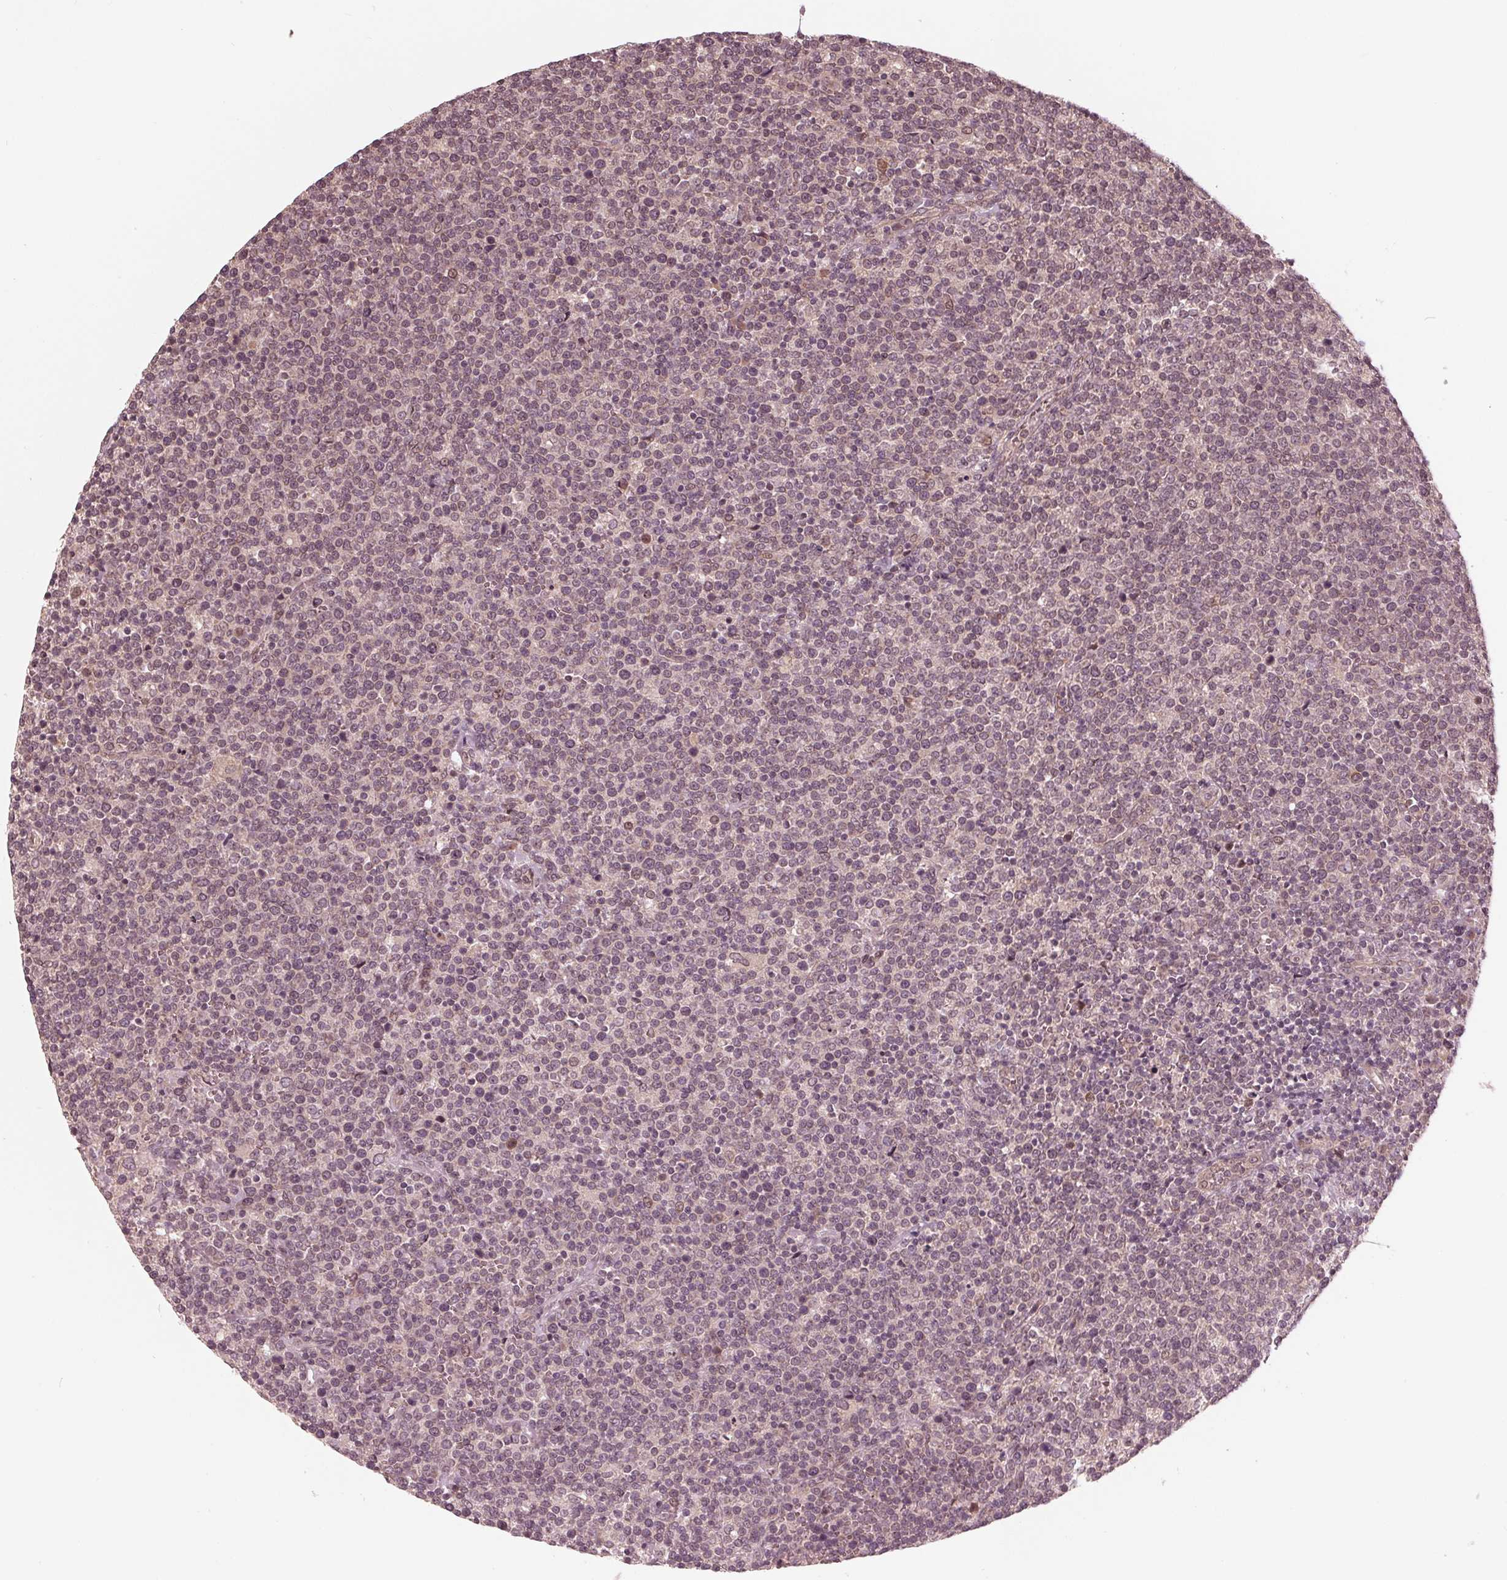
{"staining": {"intensity": "weak", "quantity": "<25%", "location": "nuclear"}, "tissue": "lymphoma", "cell_type": "Tumor cells", "image_type": "cancer", "snomed": [{"axis": "morphology", "description": "Malignant lymphoma, non-Hodgkin's type, High grade"}, {"axis": "topography", "description": "Lymph node"}], "caption": "An immunohistochemistry histopathology image of lymphoma is shown. There is no staining in tumor cells of lymphoma. (DAB (3,3'-diaminobenzidine) IHC with hematoxylin counter stain).", "gene": "ZNF471", "patient": {"sex": "male", "age": 61}}